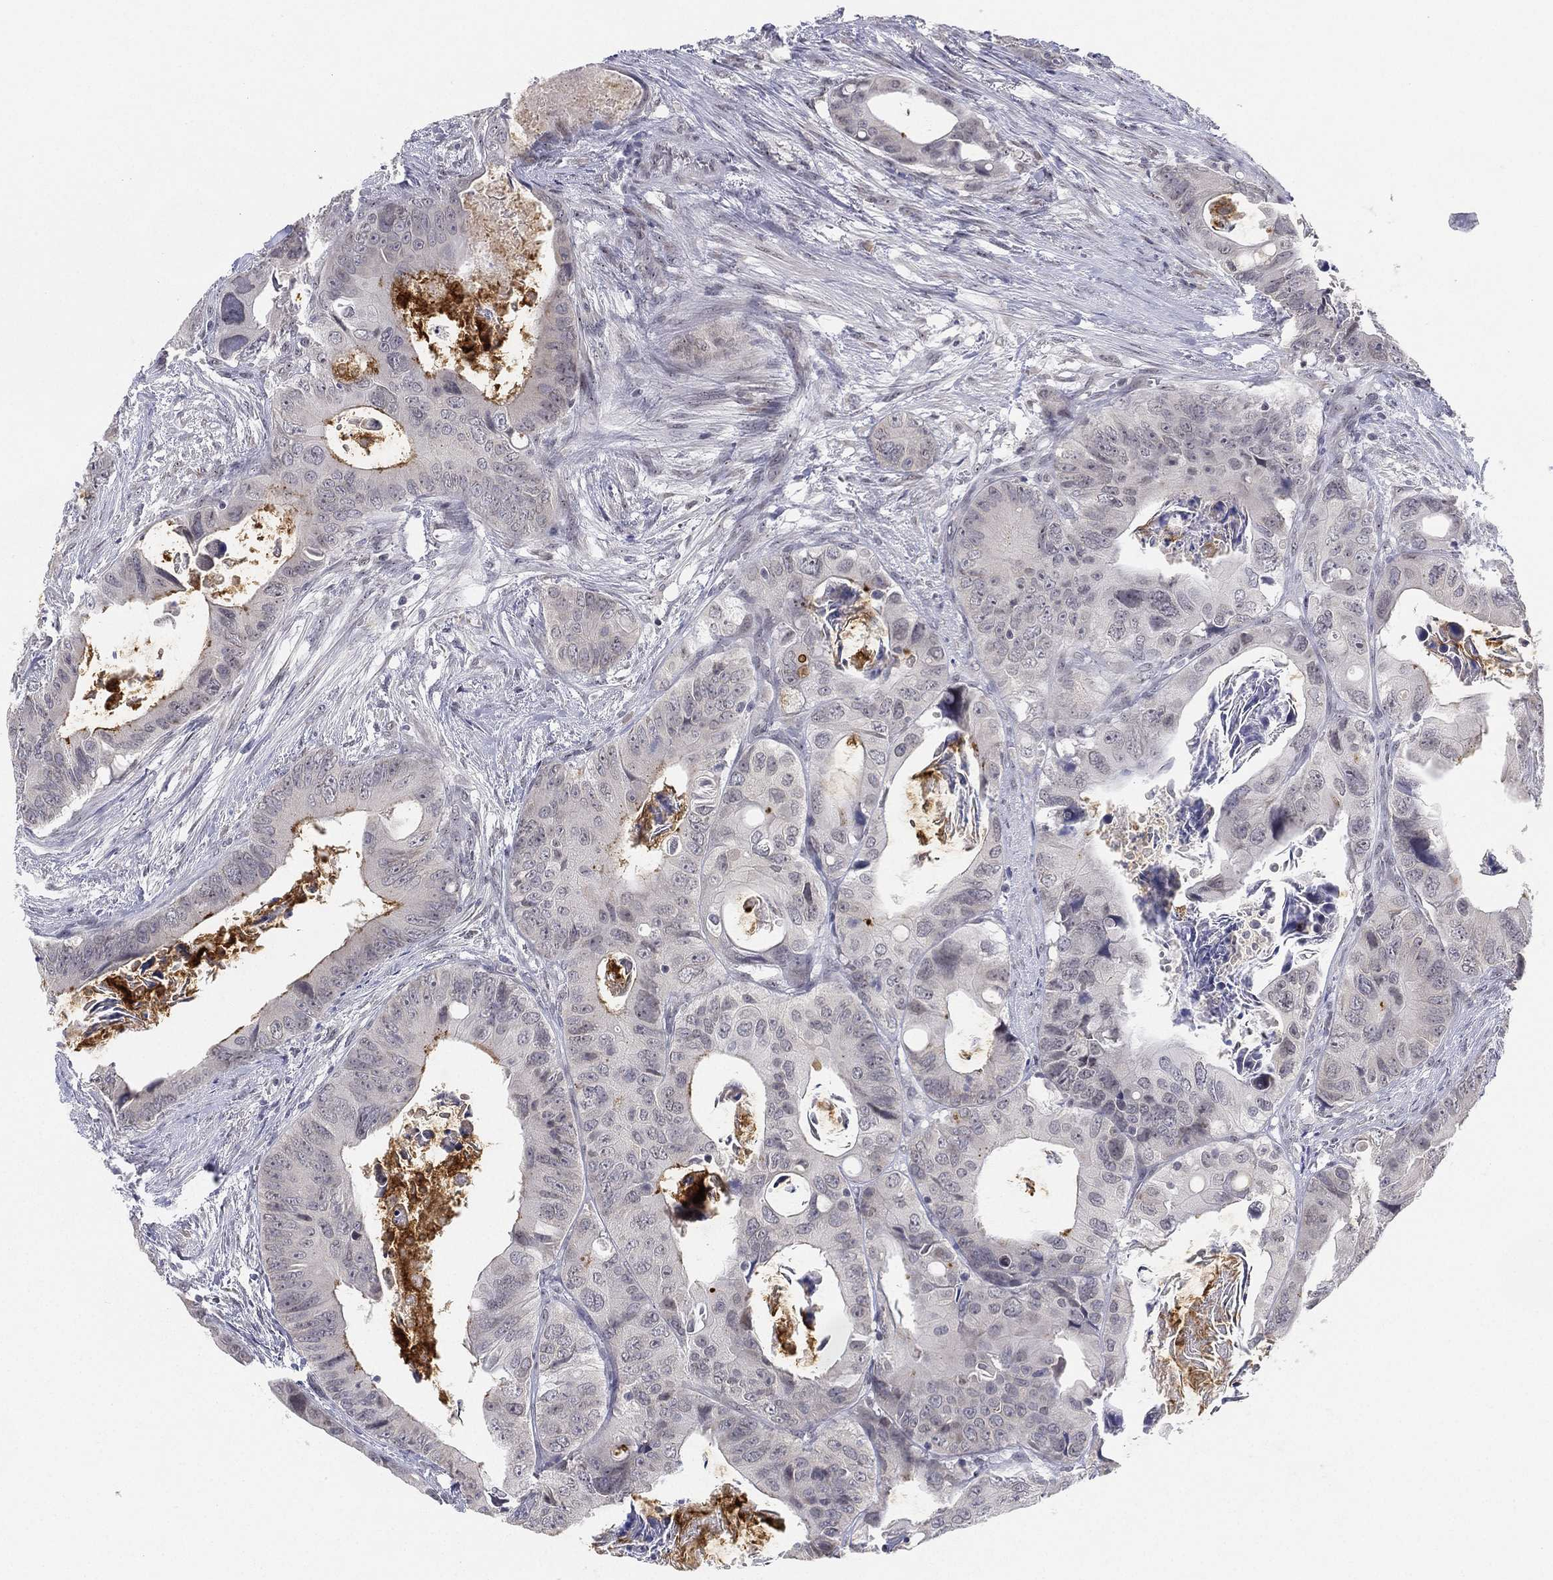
{"staining": {"intensity": "moderate", "quantity": "<25%", "location": "cytoplasmic/membranous"}, "tissue": "colorectal cancer", "cell_type": "Tumor cells", "image_type": "cancer", "snomed": [{"axis": "morphology", "description": "Adenocarcinoma, NOS"}, {"axis": "topography", "description": "Rectum"}], "caption": "Moderate cytoplasmic/membranous positivity is appreciated in about <25% of tumor cells in colorectal cancer (adenocarcinoma). Nuclei are stained in blue.", "gene": "MS4A8", "patient": {"sex": "male", "age": 64}}